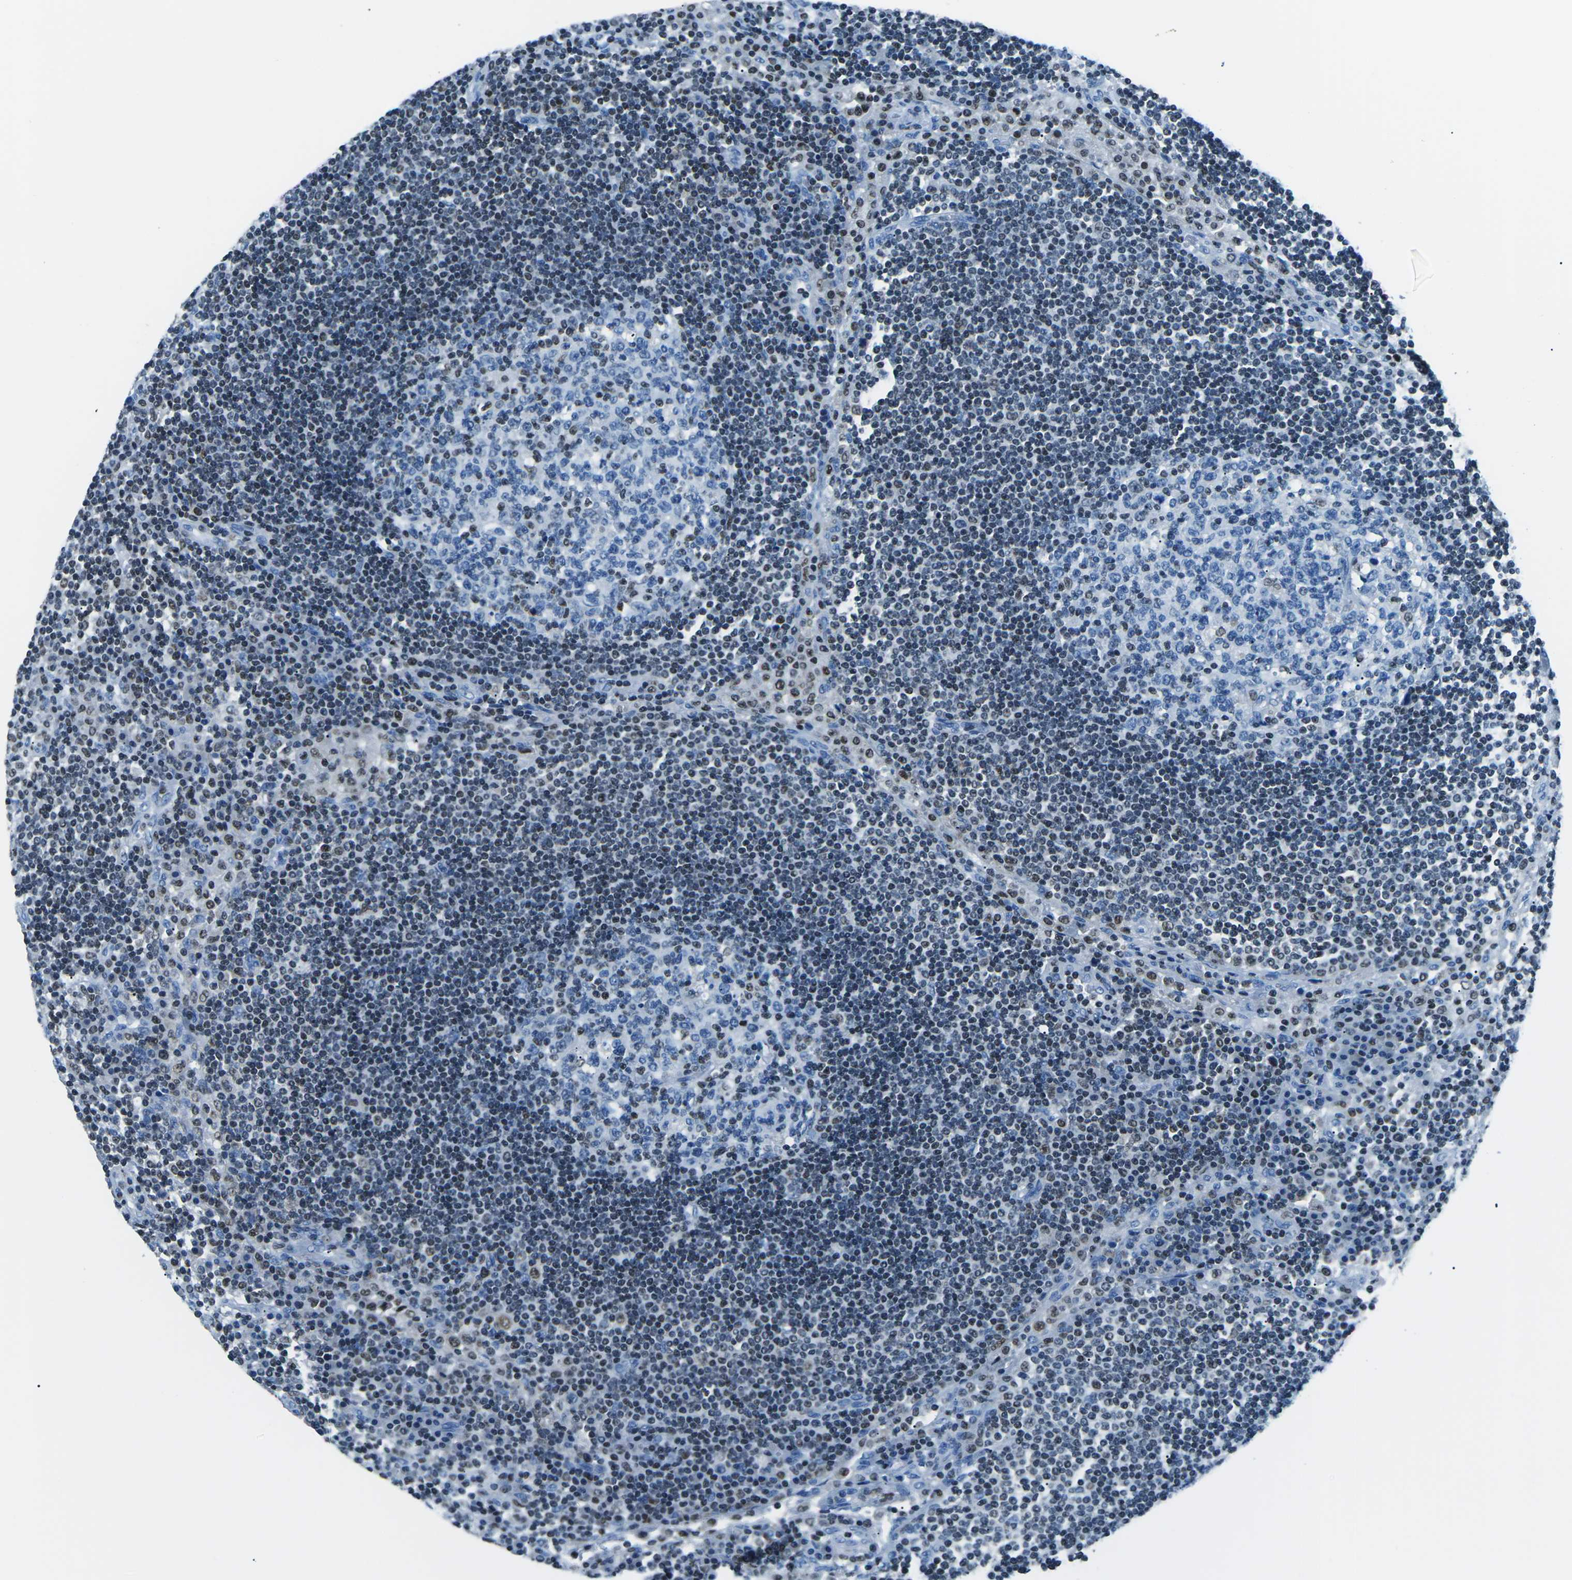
{"staining": {"intensity": "moderate", "quantity": "<25%", "location": "nuclear"}, "tissue": "lymph node", "cell_type": "Germinal center cells", "image_type": "normal", "snomed": [{"axis": "morphology", "description": "Normal tissue, NOS"}, {"axis": "topography", "description": "Lymph node"}], "caption": "Germinal center cells show low levels of moderate nuclear staining in approximately <25% of cells in normal human lymph node.", "gene": "CELF2", "patient": {"sex": "female", "age": 53}}